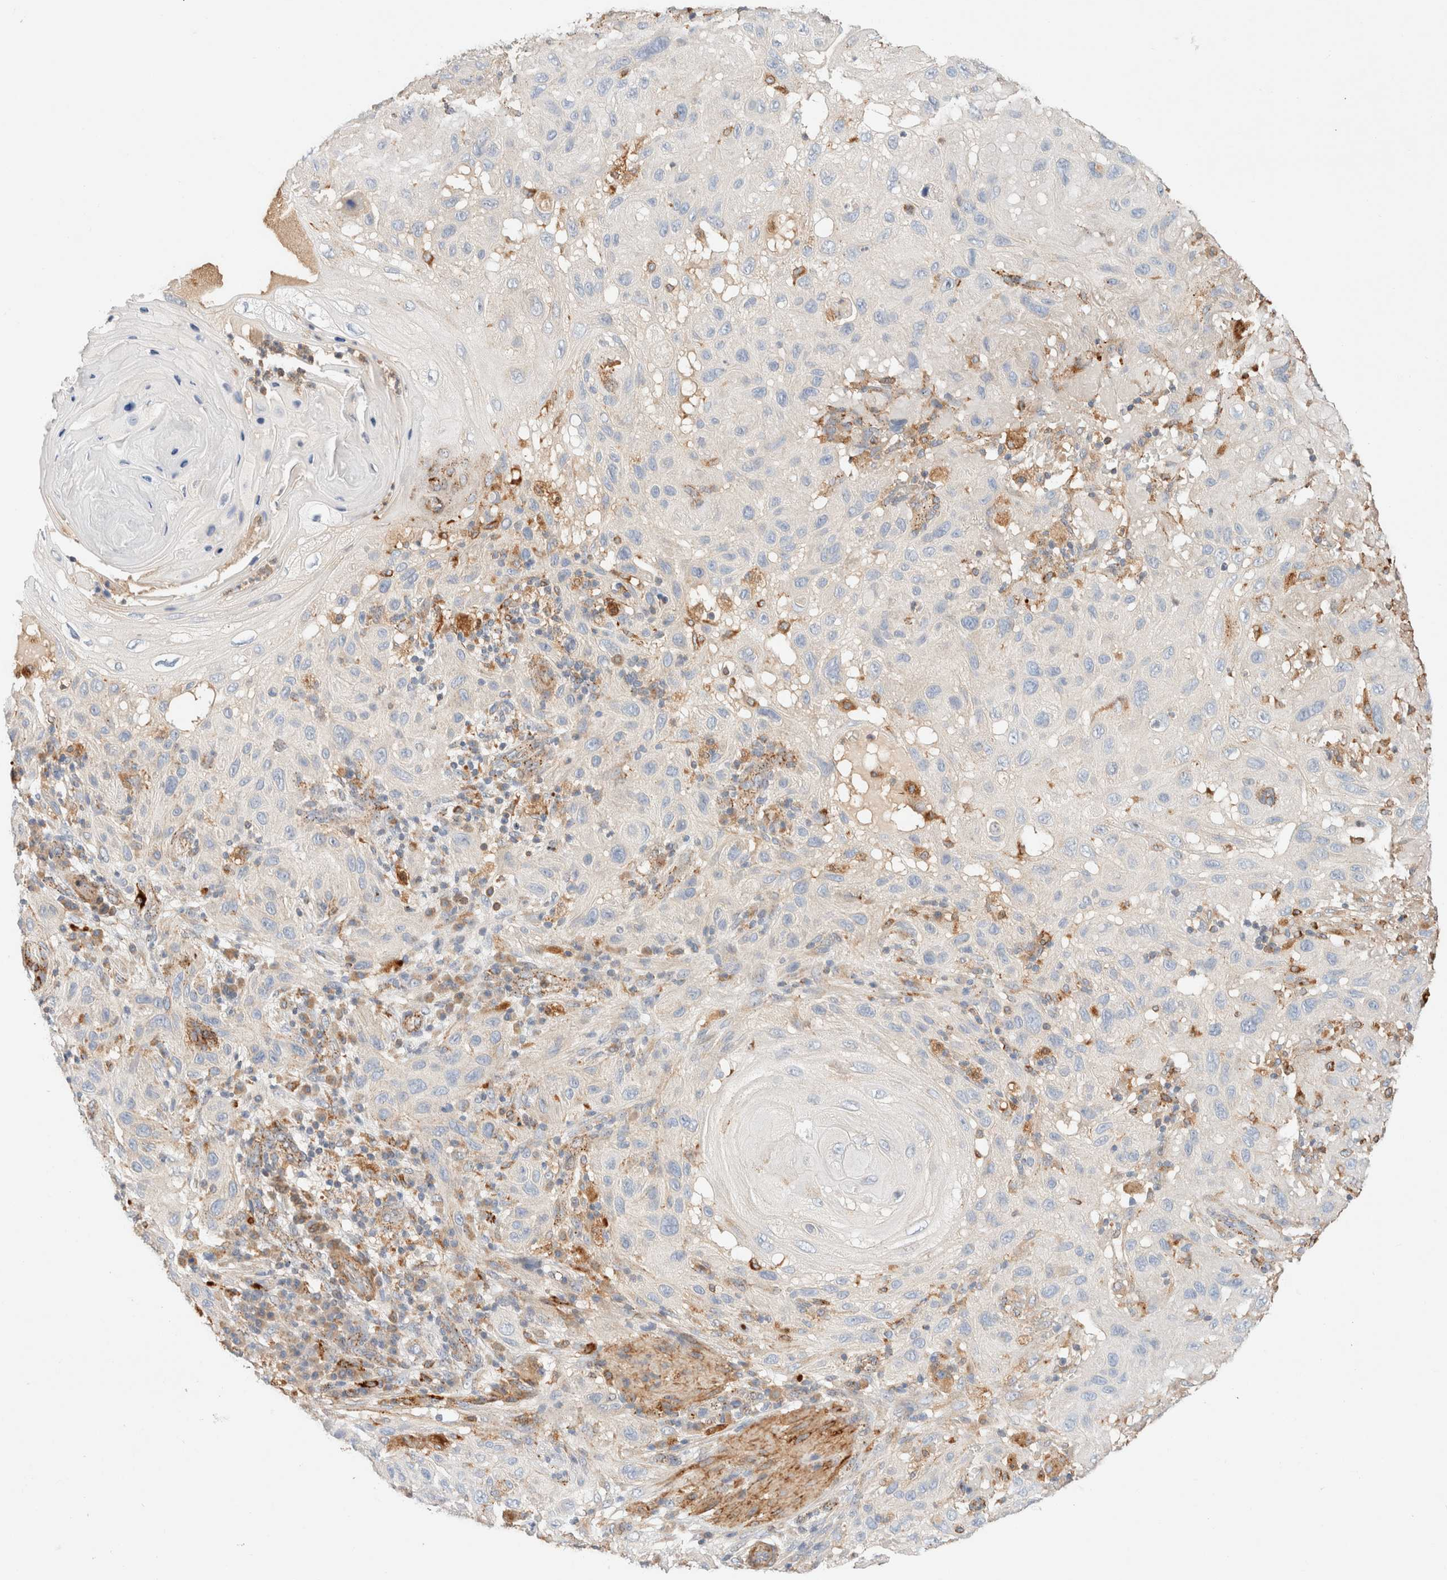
{"staining": {"intensity": "negative", "quantity": "none", "location": "none"}, "tissue": "skin cancer", "cell_type": "Tumor cells", "image_type": "cancer", "snomed": [{"axis": "morphology", "description": "Normal tissue, NOS"}, {"axis": "morphology", "description": "Squamous cell carcinoma, NOS"}, {"axis": "topography", "description": "Skin"}], "caption": "The immunohistochemistry (IHC) photomicrograph has no significant positivity in tumor cells of skin cancer tissue.", "gene": "RABEPK", "patient": {"sex": "female", "age": 96}}